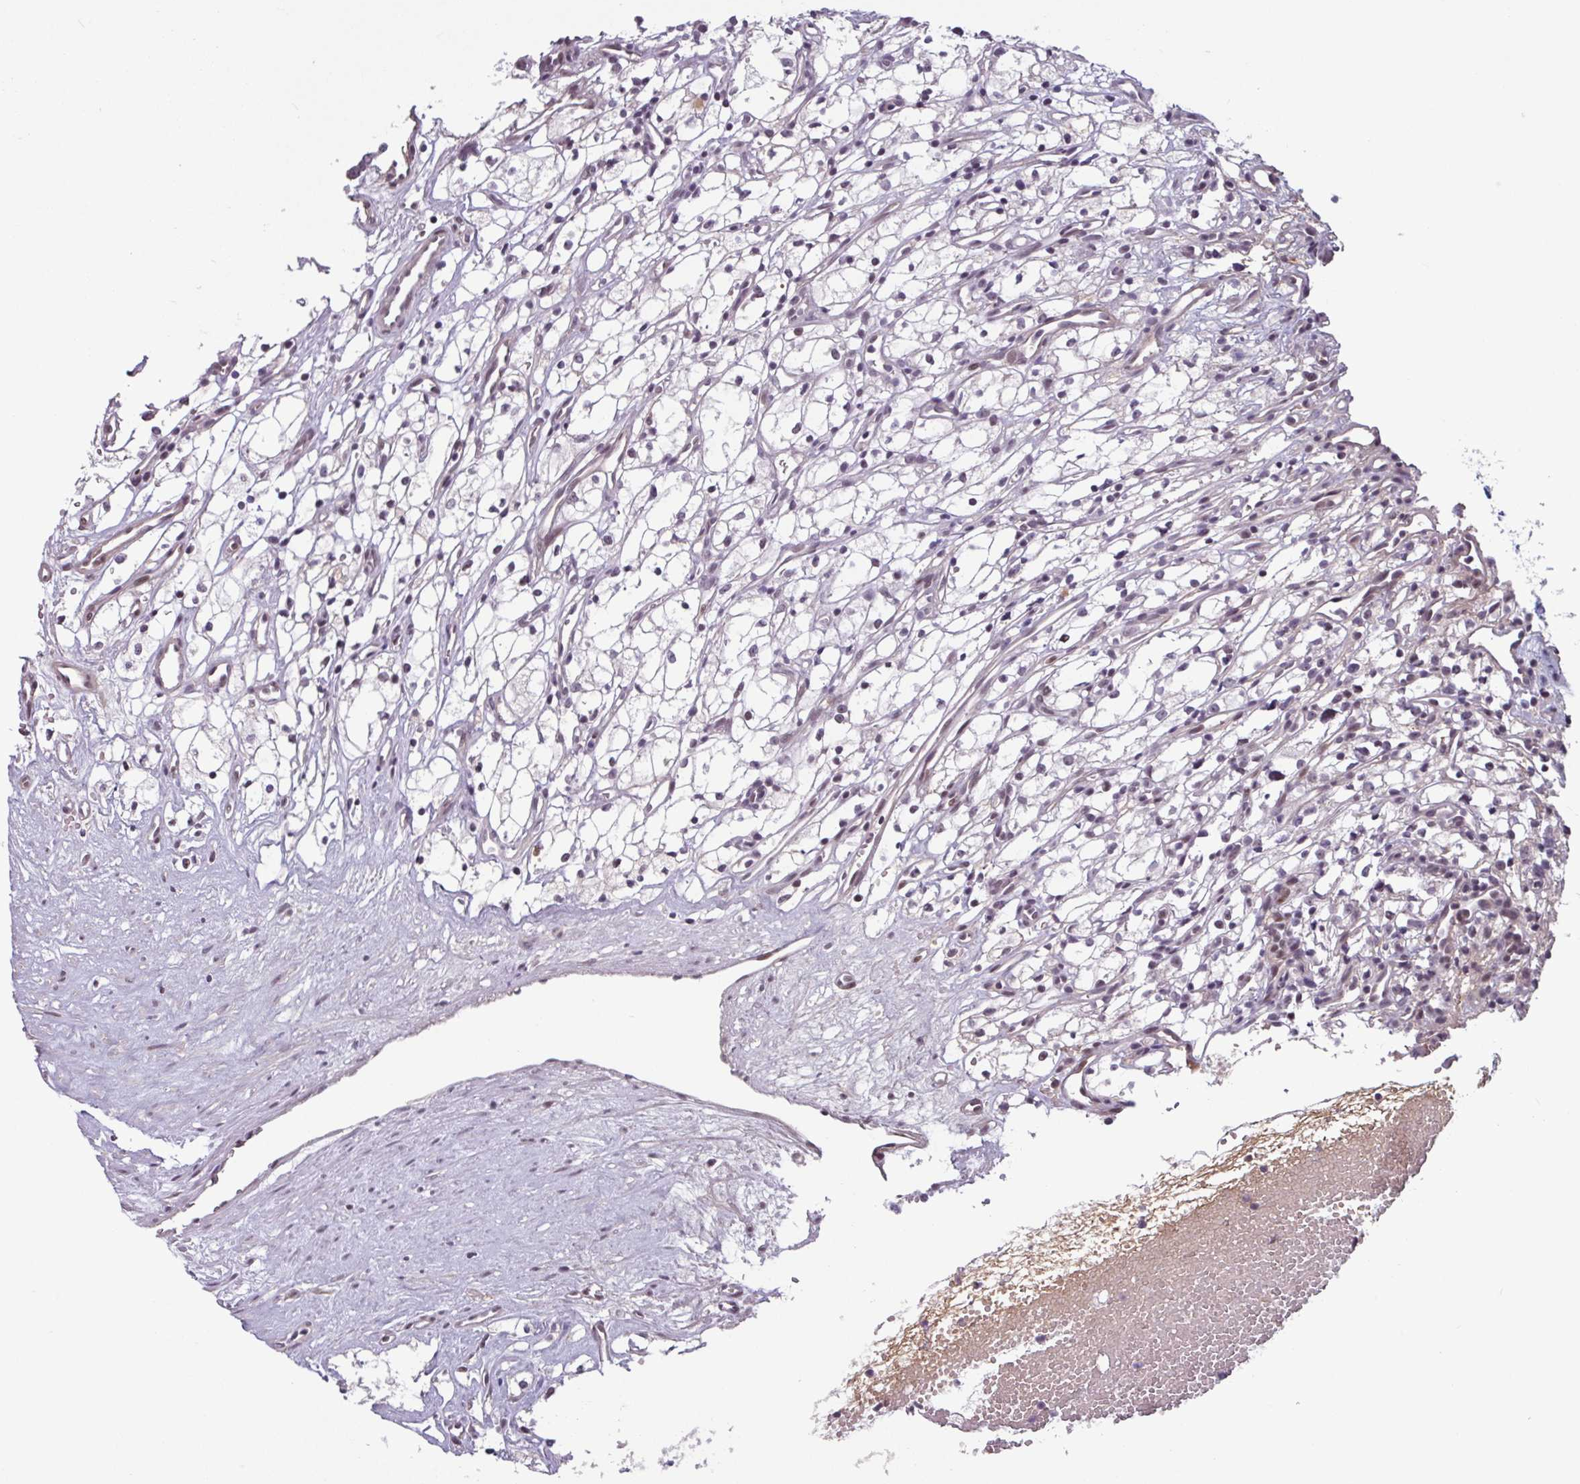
{"staining": {"intensity": "weak", "quantity": "25%-75%", "location": "nuclear"}, "tissue": "renal cancer", "cell_type": "Tumor cells", "image_type": "cancer", "snomed": [{"axis": "morphology", "description": "Adenocarcinoma, NOS"}, {"axis": "topography", "description": "Kidney"}], "caption": "Immunohistochemical staining of human adenocarcinoma (renal) exhibits weak nuclear protein positivity in approximately 25%-75% of tumor cells.", "gene": "ZNF575", "patient": {"sex": "male", "age": 59}}